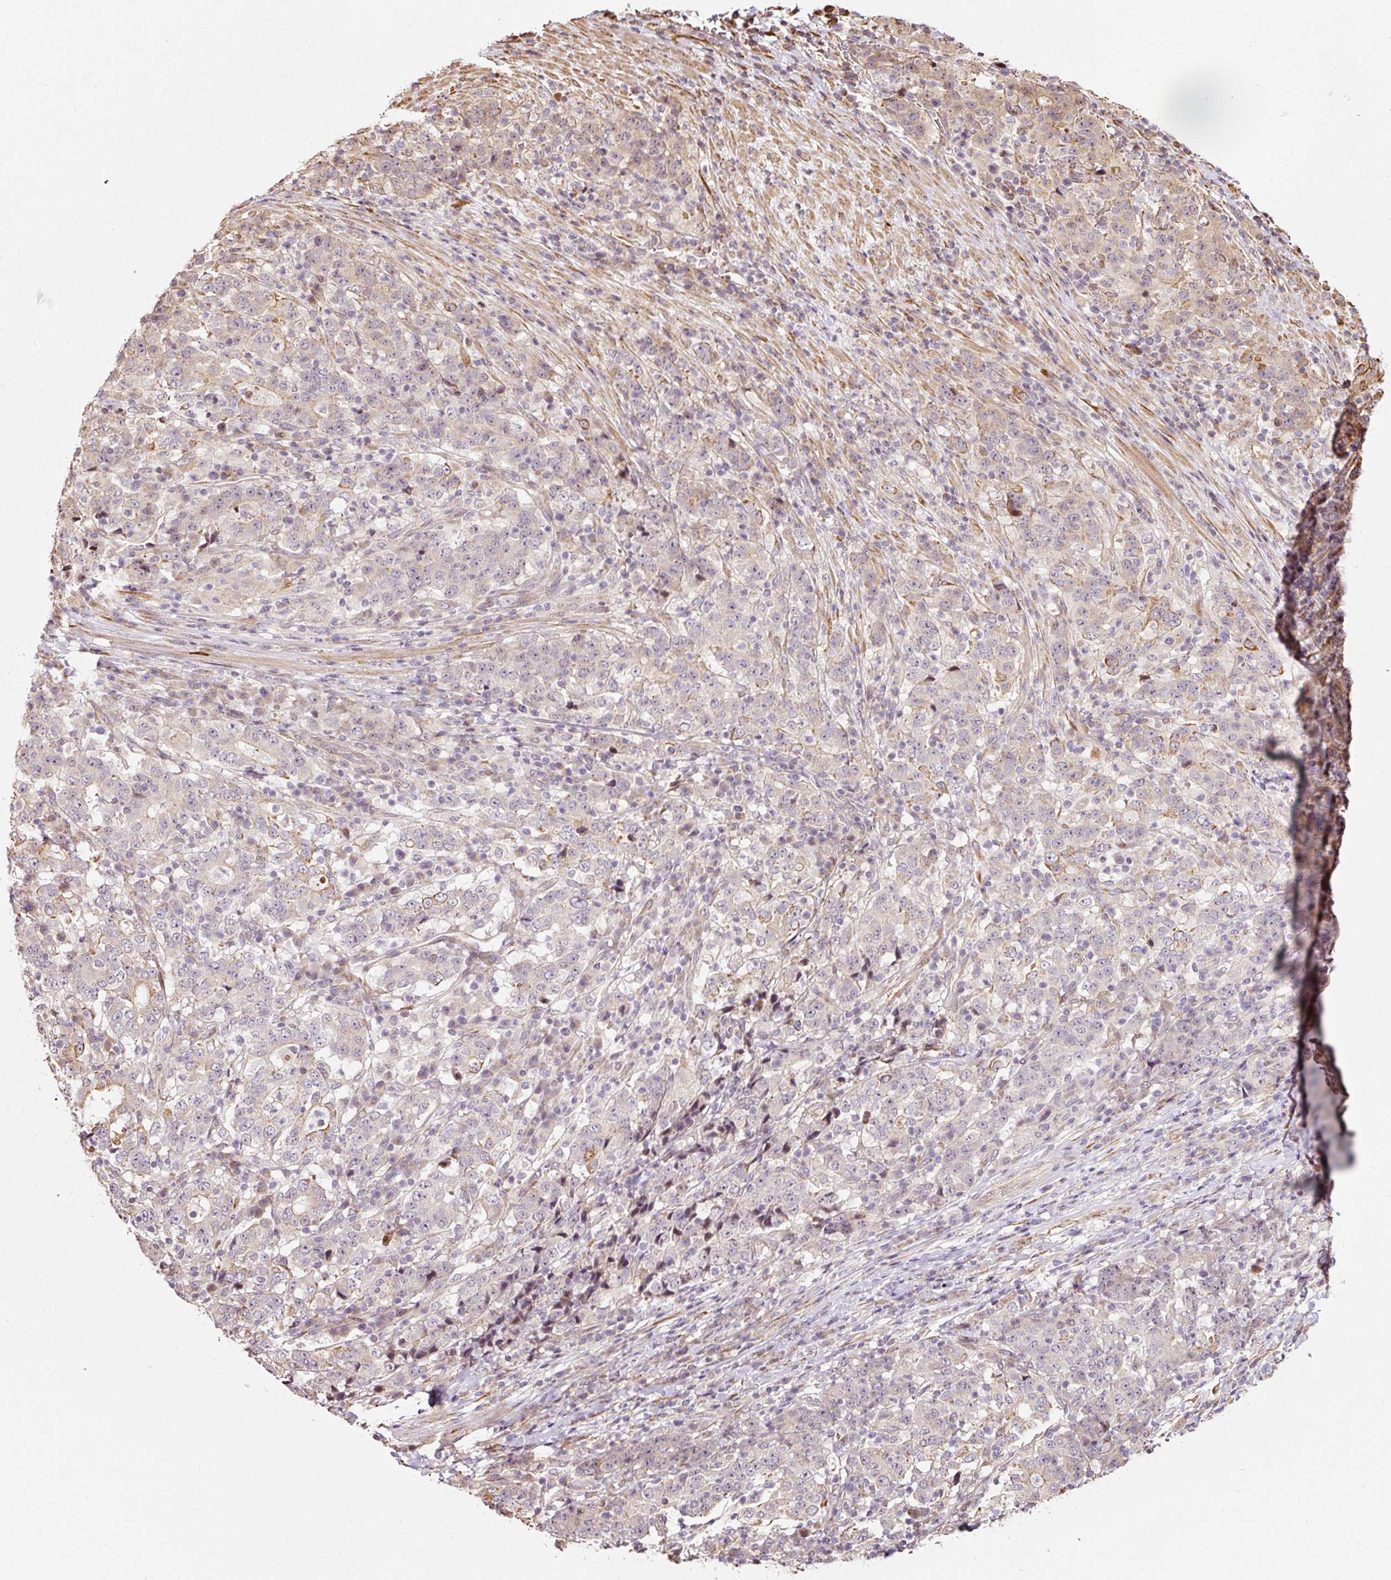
{"staining": {"intensity": "negative", "quantity": "none", "location": "none"}, "tissue": "stomach cancer", "cell_type": "Tumor cells", "image_type": "cancer", "snomed": [{"axis": "morphology", "description": "Adenocarcinoma, NOS"}, {"axis": "topography", "description": "Stomach"}], "caption": "Human stomach cancer stained for a protein using IHC shows no expression in tumor cells.", "gene": "ETF1", "patient": {"sex": "male", "age": 59}}